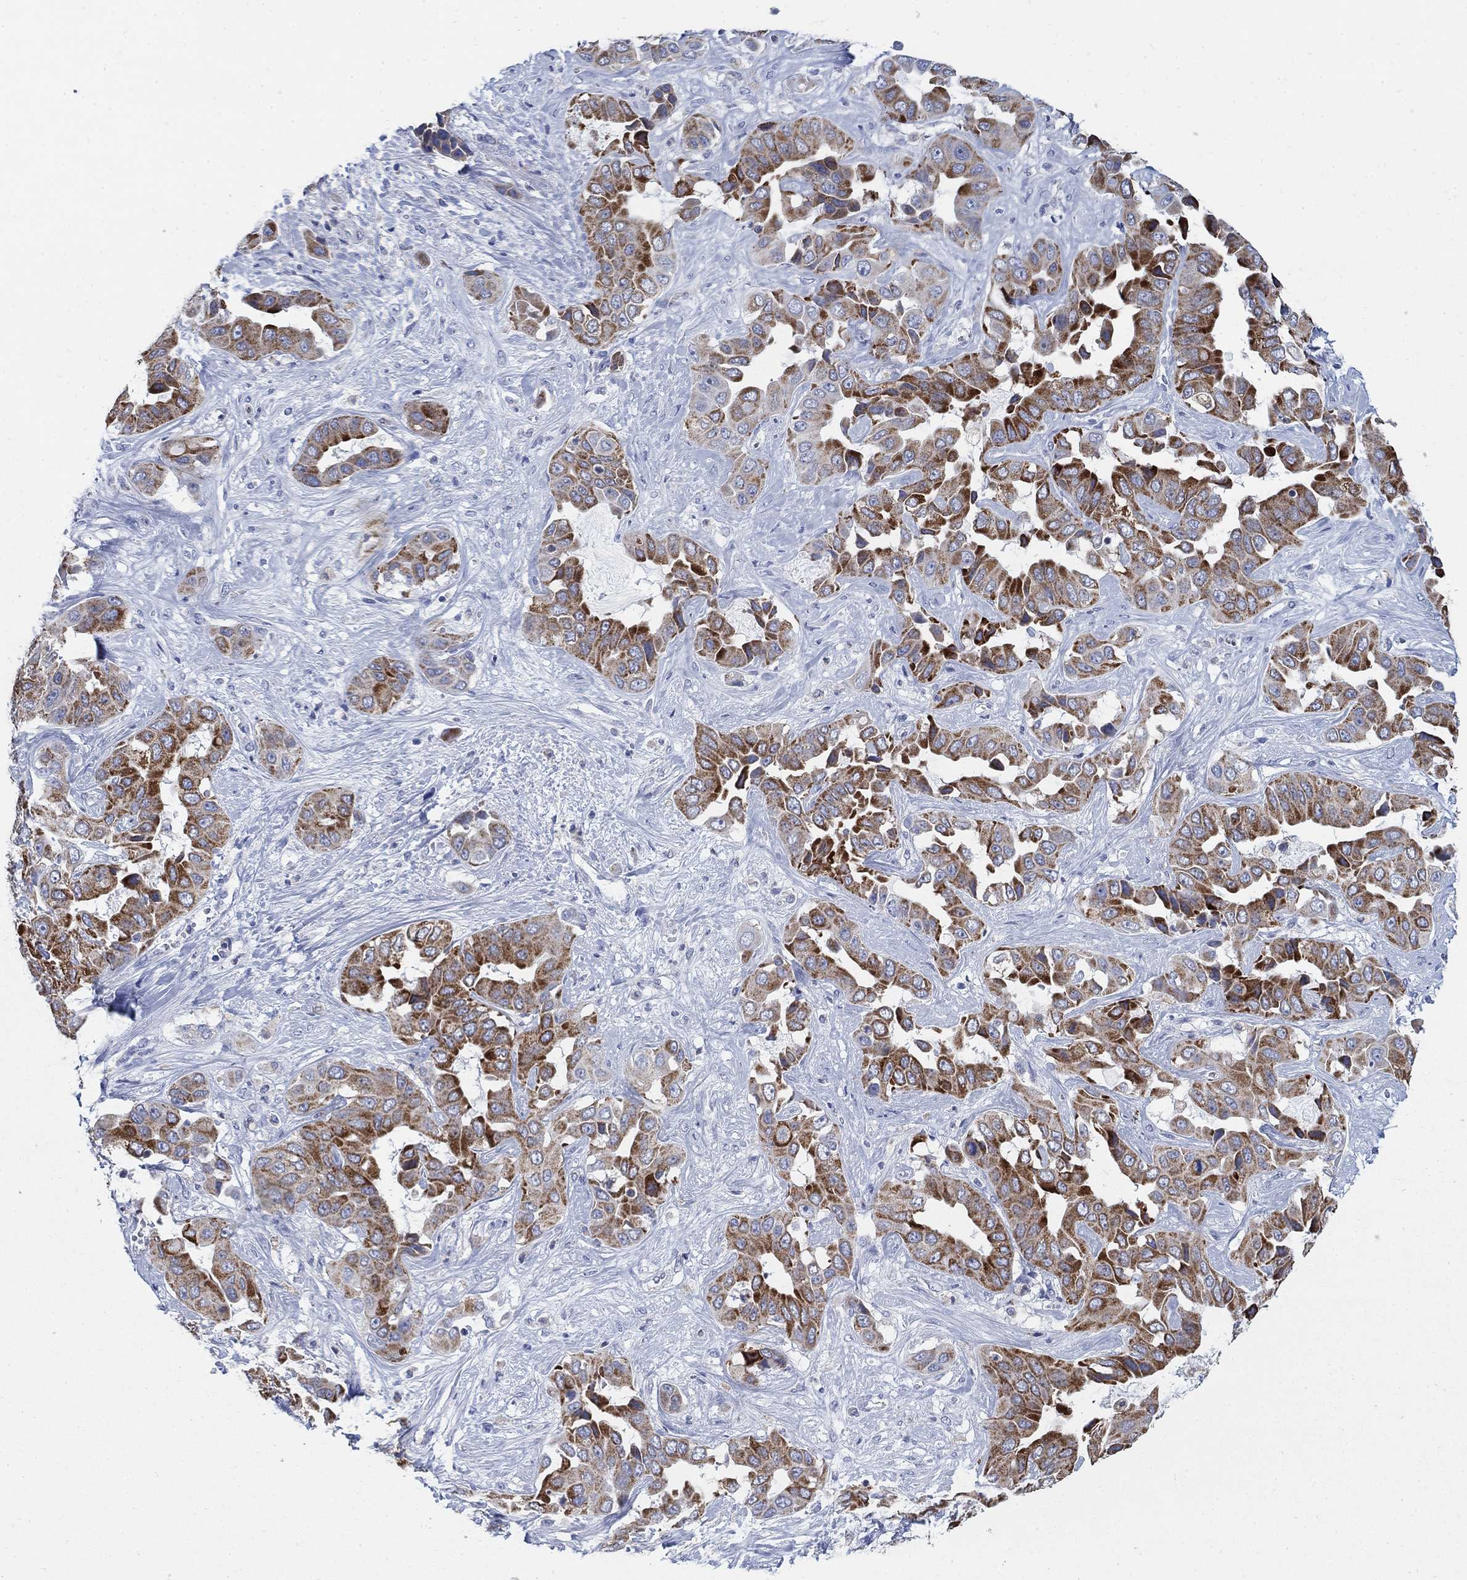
{"staining": {"intensity": "strong", "quantity": "25%-75%", "location": "cytoplasmic/membranous"}, "tissue": "liver cancer", "cell_type": "Tumor cells", "image_type": "cancer", "snomed": [{"axis": "morphology", "description": "Cholangiocarcinoma"}, {"axis": "topography", "description": "Liver"}], "caption": "Liver cancer stained for a protein demonstrates strong cytoplasmic/membranous positivity in tumor cells. Nuclei are stained in blue.", "gene": "SCCPDH", "patient": {"sex": "female", "age": 52}}